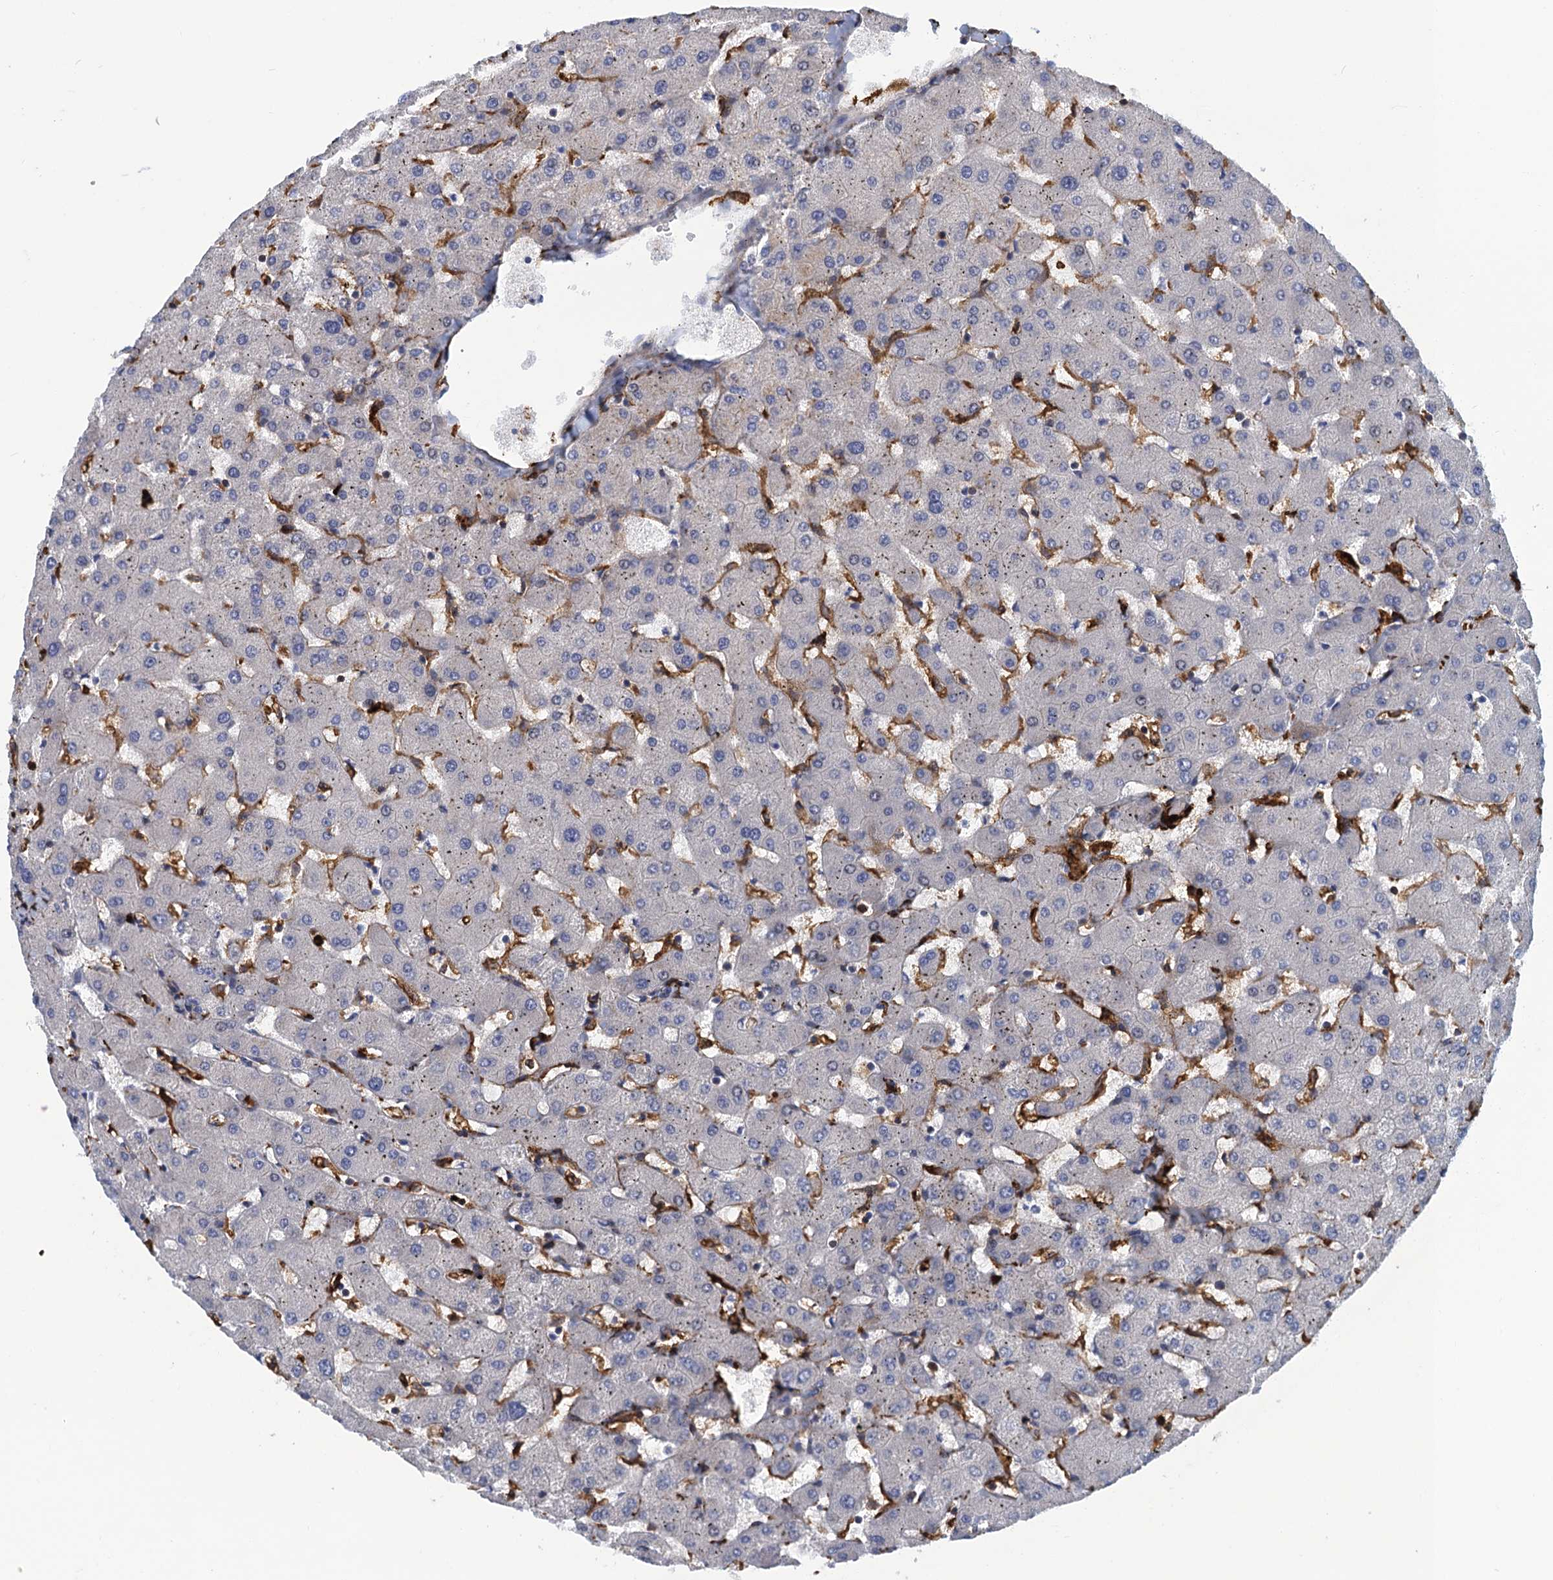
{"staining": {"intensity": "negative", "quantity": "none", "location": "none"}, "tissue": "liver", "cell_type": "Cholangiocytes", "image_type": "normal", "snomed": [{"axis": "morphology", "description": "Normal tissue, NOS"}, {"axis": "topography", "description": "Liver"}], "caption": "Image shows no protein expression in cholangiocytes of benign liver. The staining was performed using DAB to visualize the protein expression in brown, while the nuclei were stained in blue with hematoxylin (Magnification: 20x).", "gene": "DNHD1", "patient": {"sex": "female", "age": 63}}